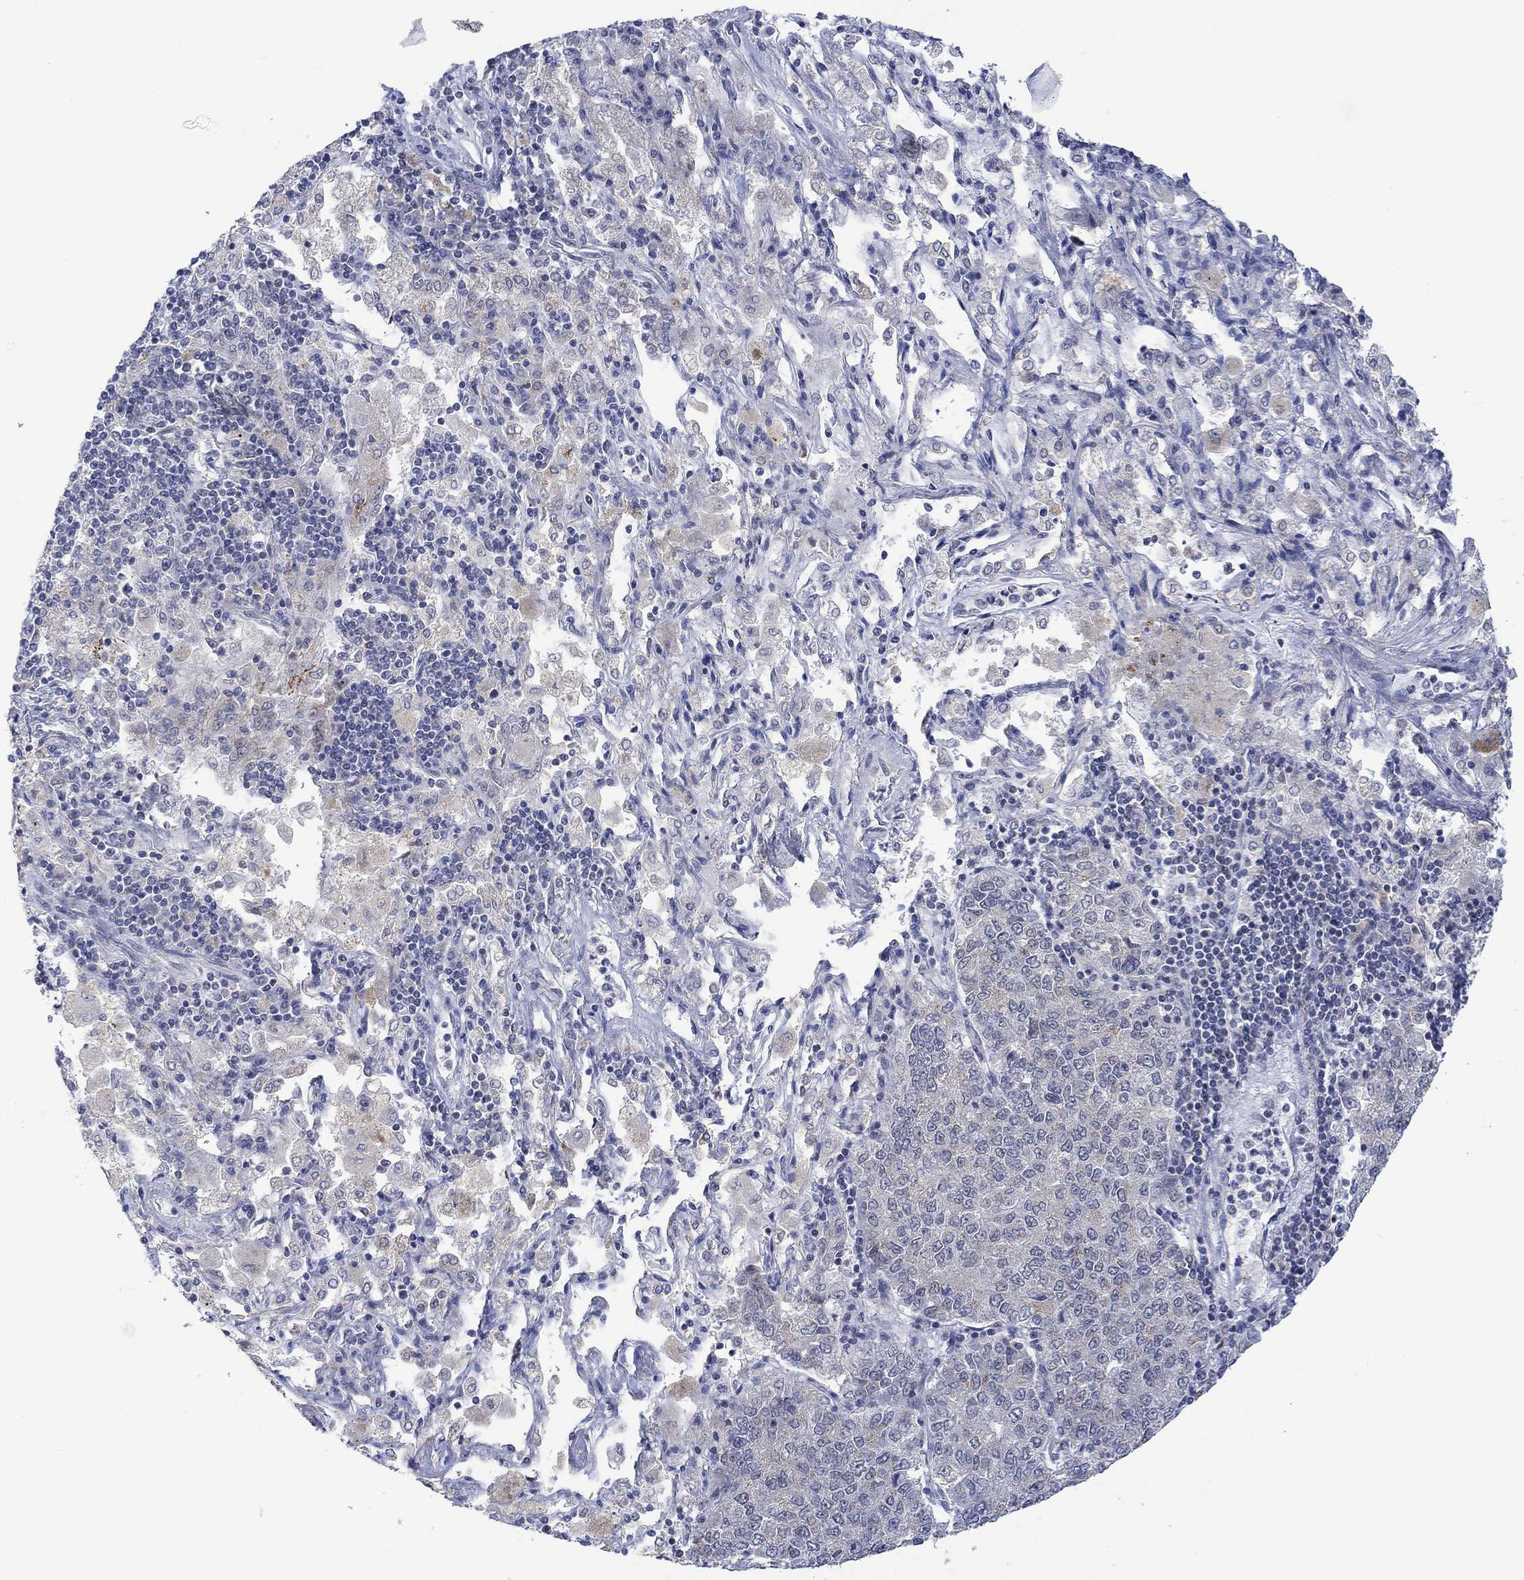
{"staining": {"intensity": "weak", "quantity": "<25%", "location": "cytoplasmic/membranous"}, "tissue": "lung cancer", "cell_type": "Tumor cells", "image_type": "cancer", "snomed": [{"axis": "morphology", "description": "Adenocarcinoma, NOS"}, {"axis": "topography", "description": "Lung"}], "caption": "The histopathology image shows no staining of tumor cells in lung cancer. (Brightfield microscopy of DAB IHC at high magnification).", "gene": "SLC48A1", "patient": {"sex": "male", "age": 49}}